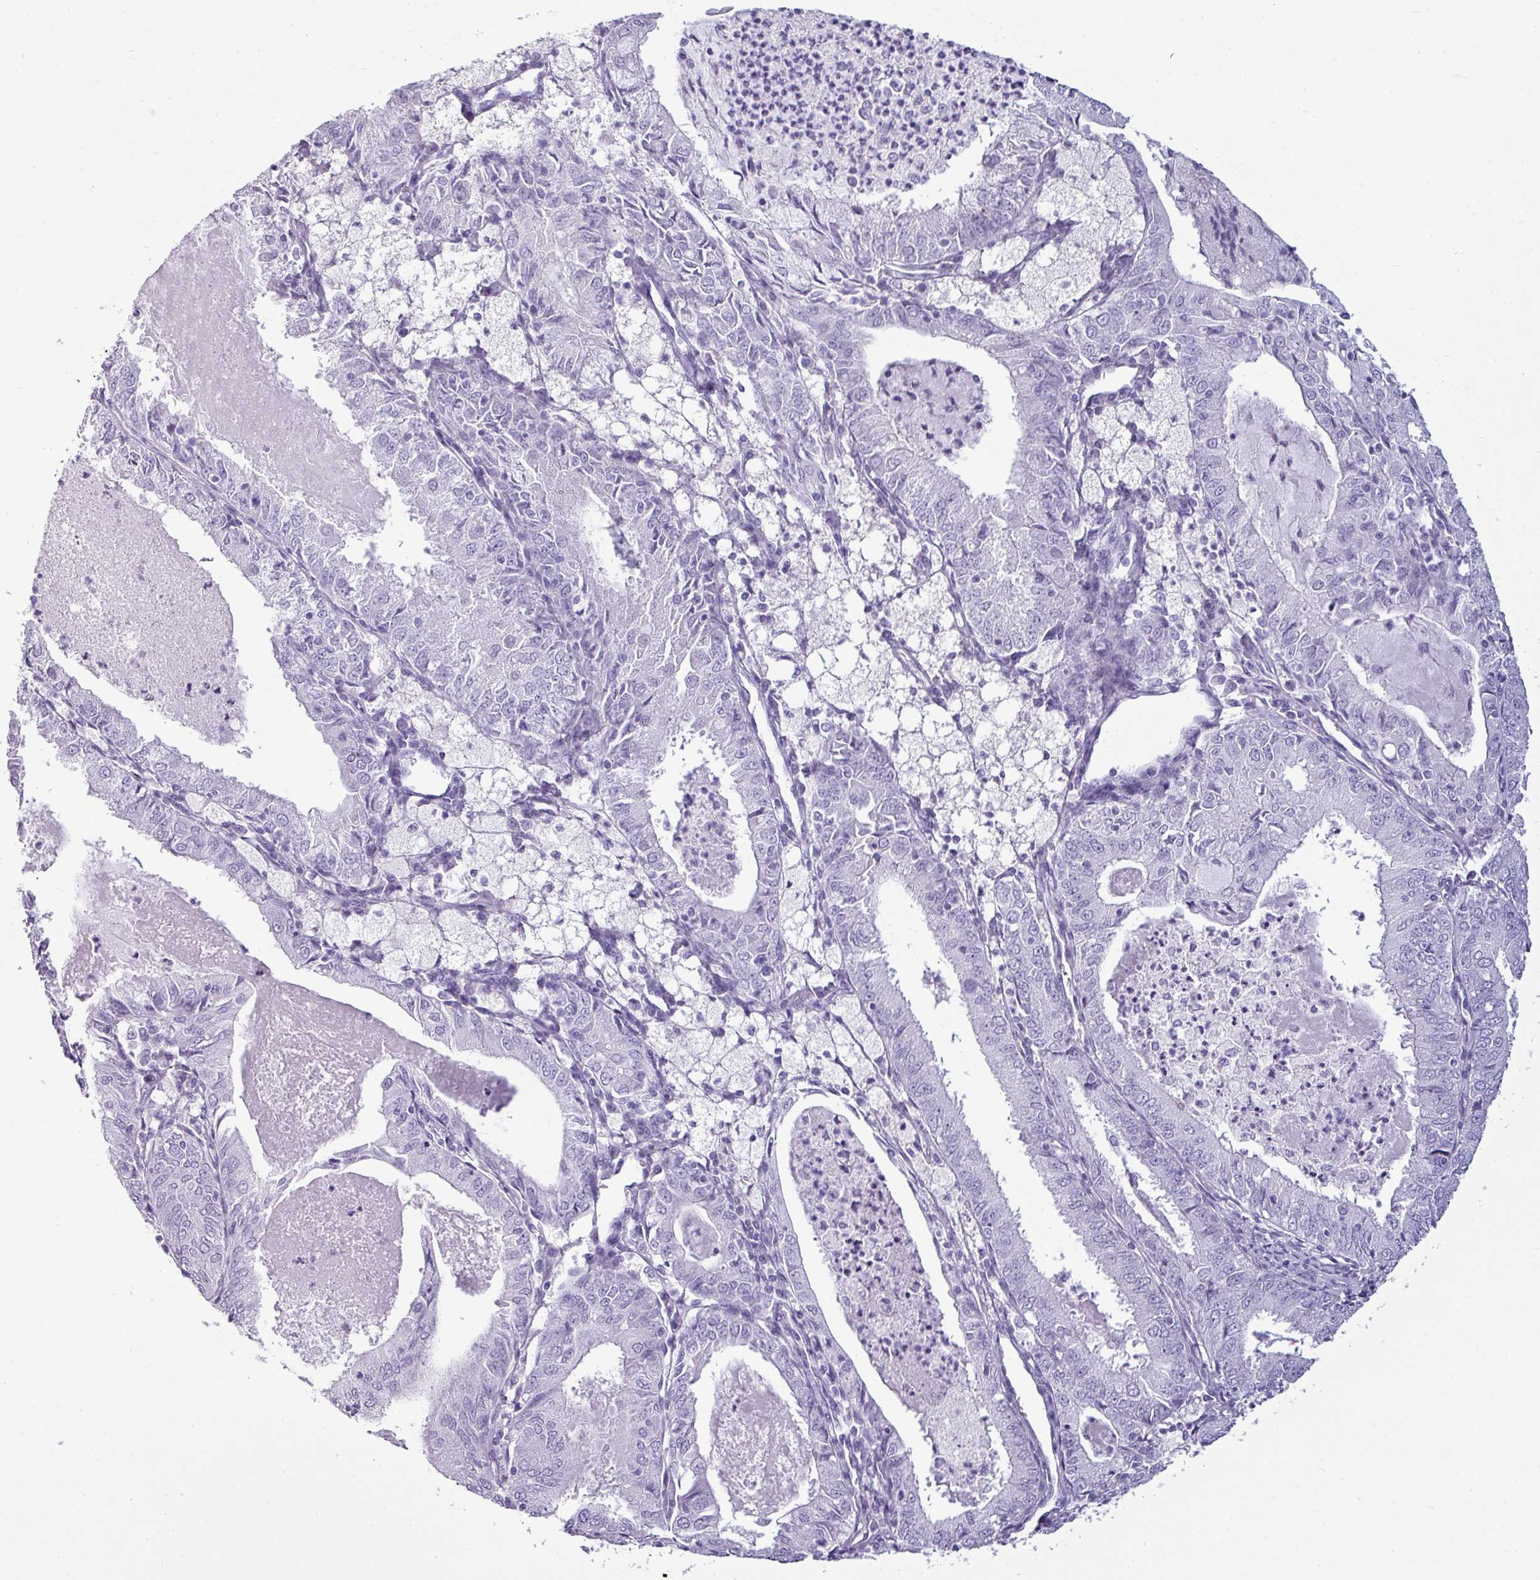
{"staining": {"intensity": "negative", "quantity": "none", "location": "none"}, "tissue": "endometrial cancer", "cell_type": "Tumor cells", "image_type": "cancer", "snomed": [{"axis": "morphology", "description": "Adenocarcinoma, NOS"}, {"axis": "topography", "description": "Endometrium"}], "caption": "This histopathology image is of endometrial adenocarcinoma stained with IHC to label a protein in brown with the nuclei are counter-stained blue. There is no staining in tumor cells.", "gene": "VCX2", "patient": {"sex": "female", "age": 57}}